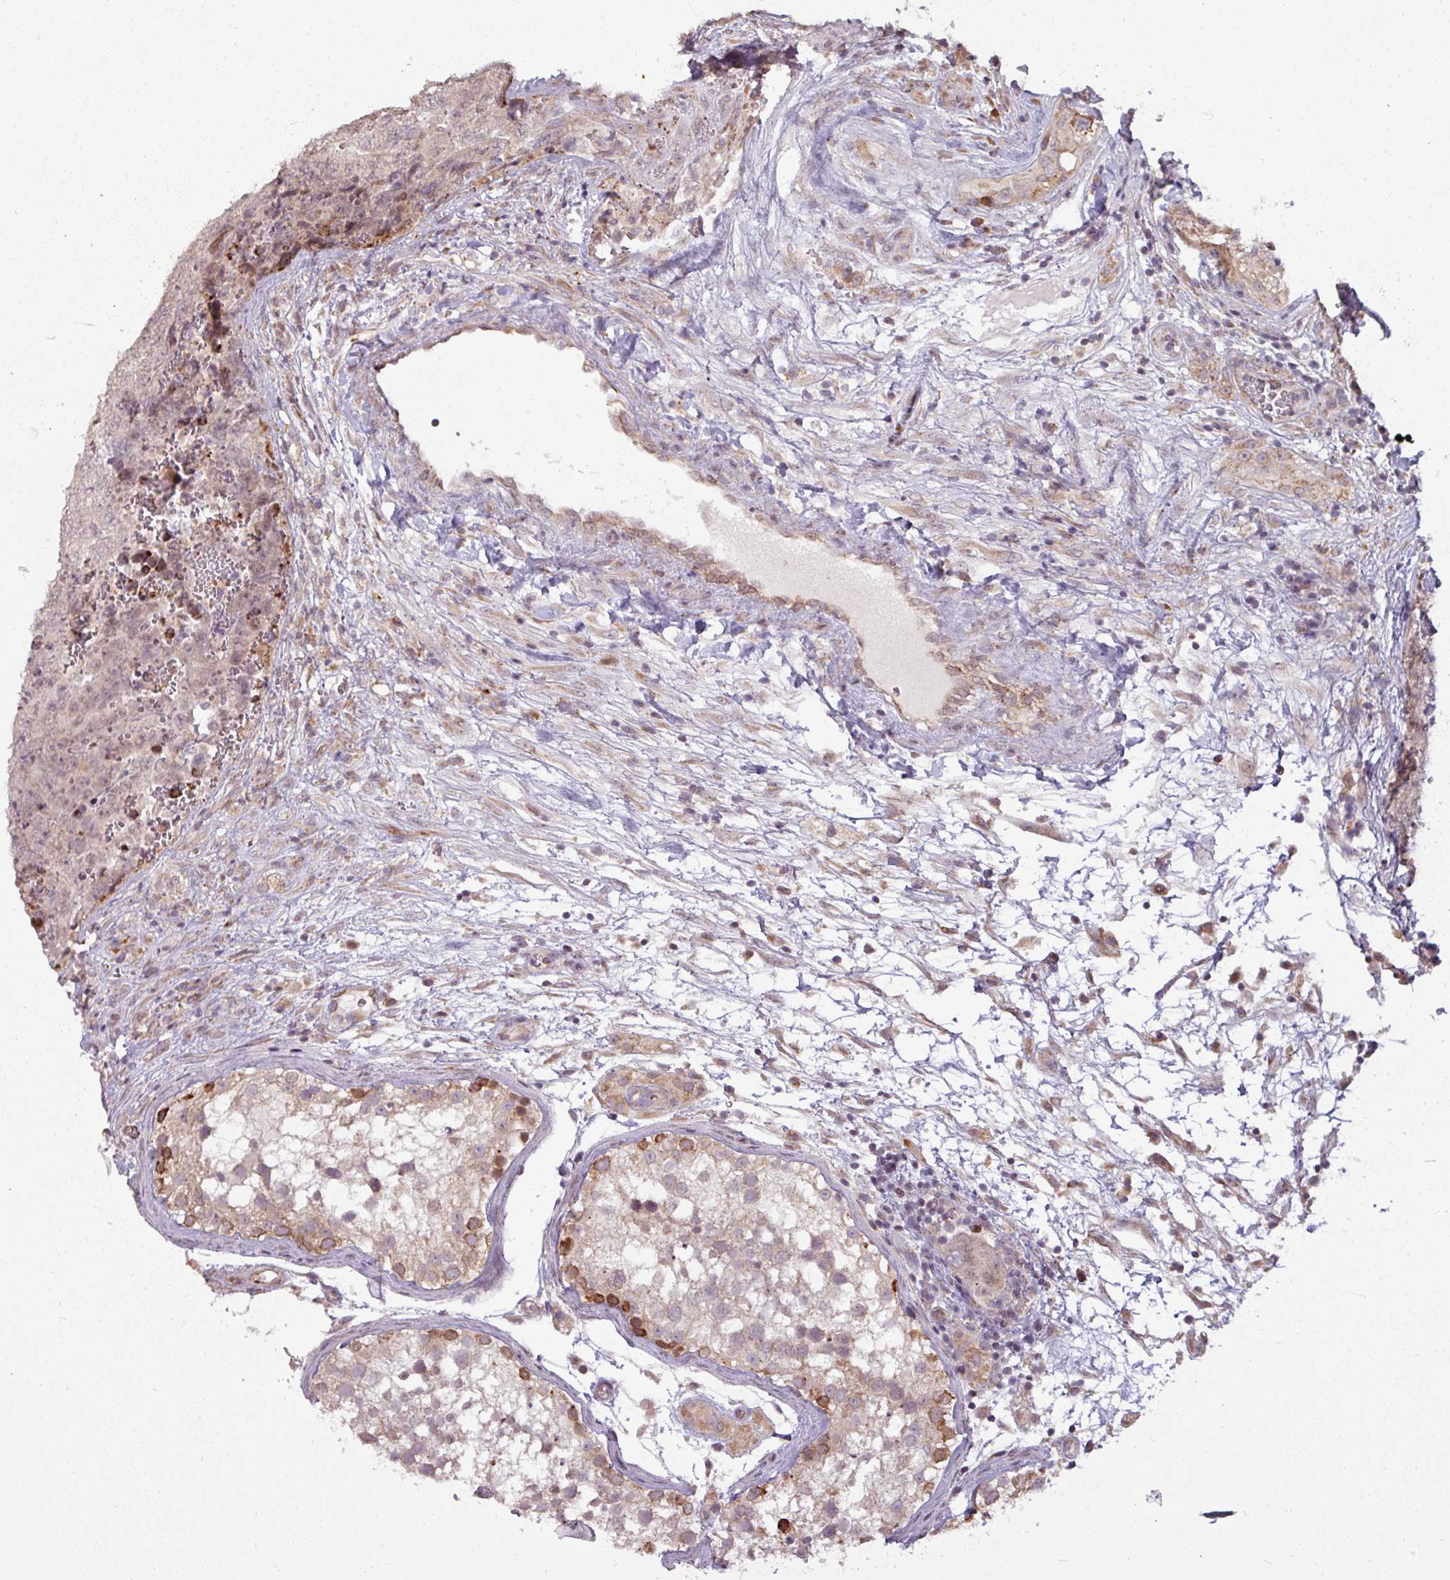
{"staining": {"intensity": "weak", "quantity": "<25%", "location": "cytoplasmic/membranous"}, "tissue": "testis cancer", "cell_type": "Tumor cells", "image_type": "cancer", "snomed": [{"axis": "morphology", "description": "Seminoma, NOS"}, {"axis": "morphology", "description": "Teratoma, malignant, NOS"}, {"axis": "topography", "description": "Testis"}], "caption": "The micrograph reveals no staining of tumor cells in malignant teratoma (testis). The staining is performed using DAB brown chromogen with nuclei counter-stained in using hematoxylin.", "gene": "MAGT1", "patient": {"sex": "male", "age": 34}}